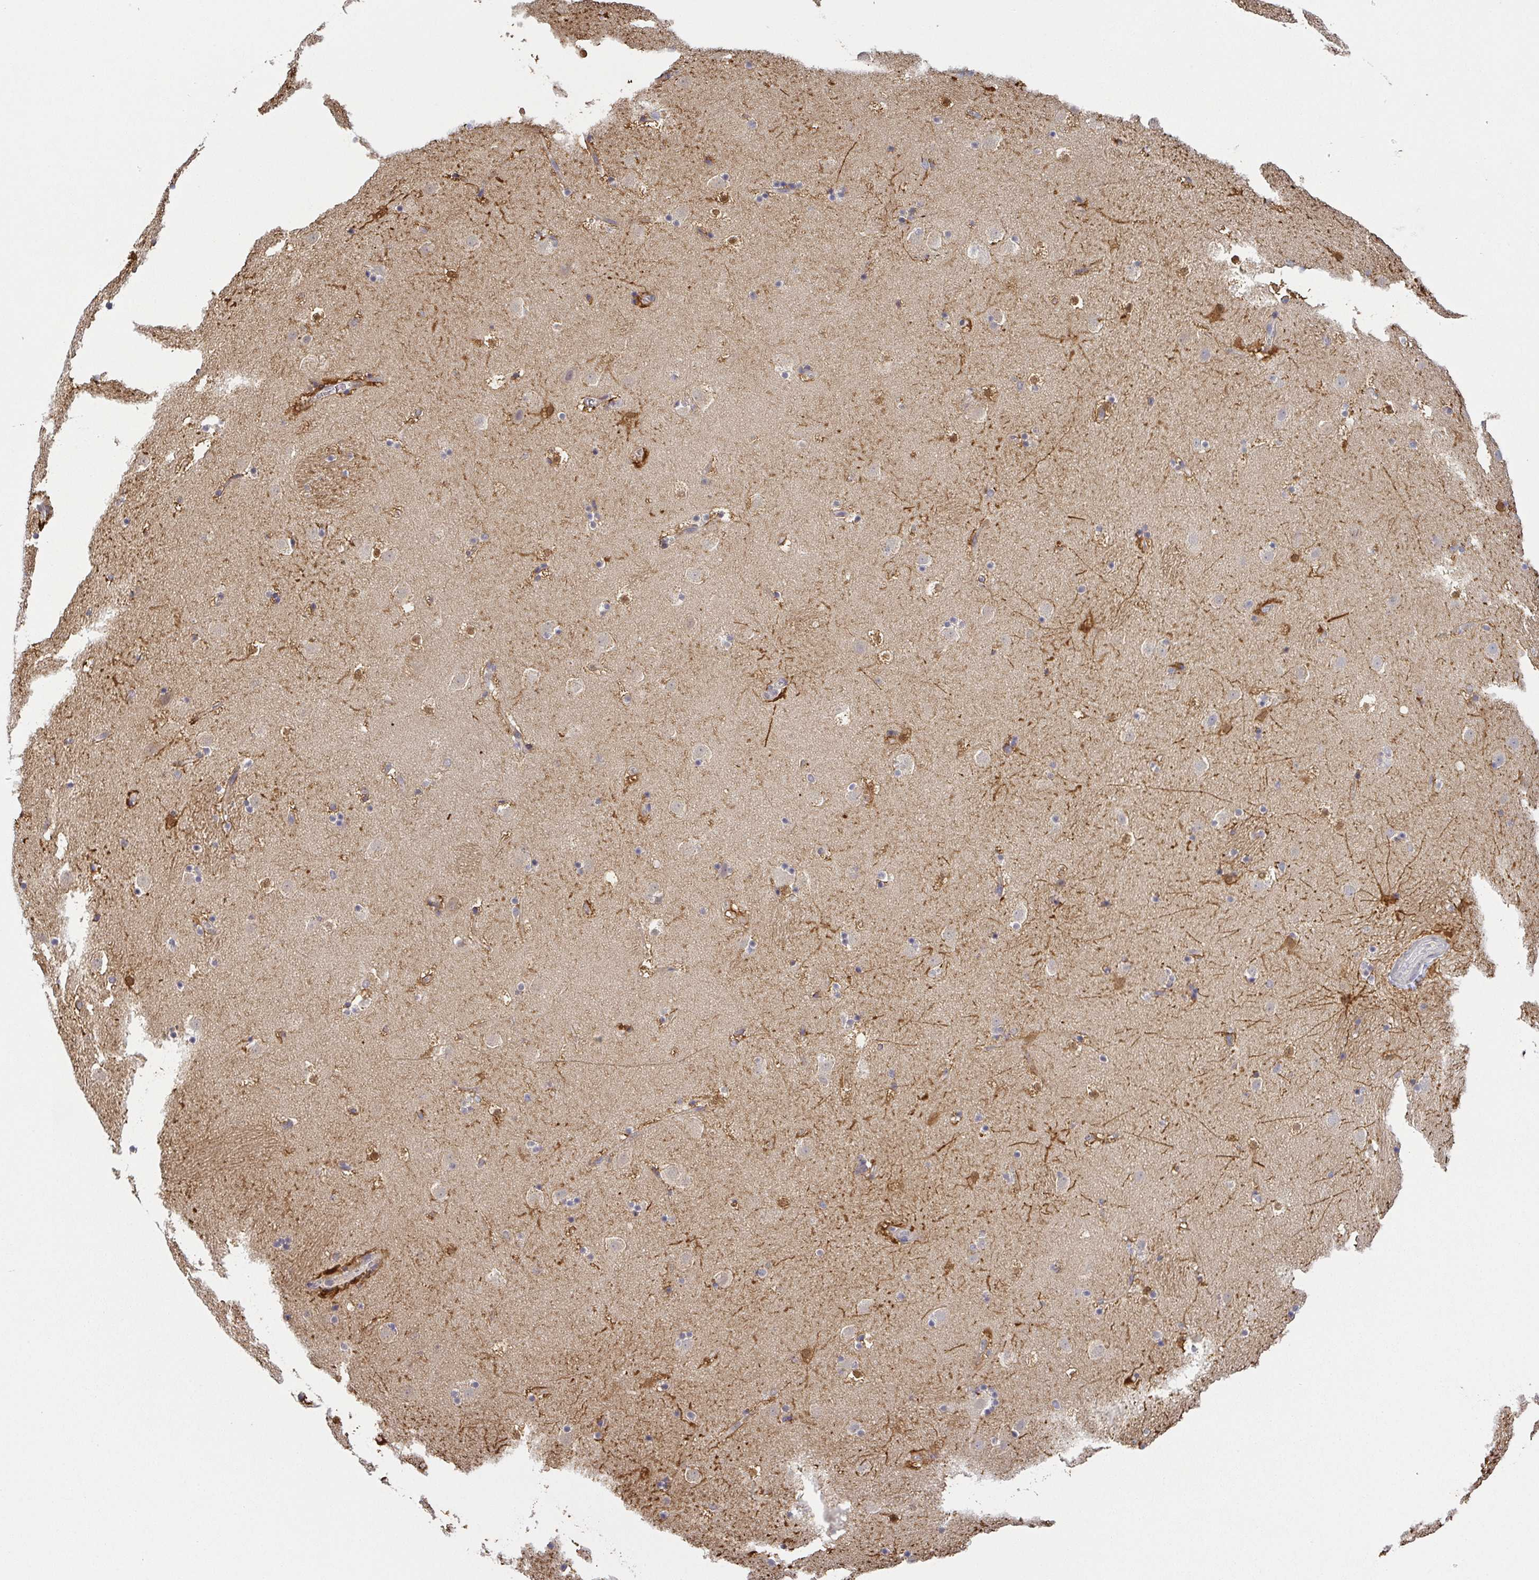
{"staining": {"intensity": "weak", "quantity": "<25%", "location": "cytoplasmic/membranous"}, "tissue": "caudate", "cell_type": "Glial cells", "image_type": "normal", "snomed": [{"axis": "morphology", "description": "Normal tissue, NOS"}, {"axis": "topography", "description": "Lateral ventricle wall"}], "caption": "The micrograph shows no significant expression in glial cells of caudate. Nuclei are stained in blue.", "gene": "BCL2L1", "patient": {"sex": "male", "age": 37}}